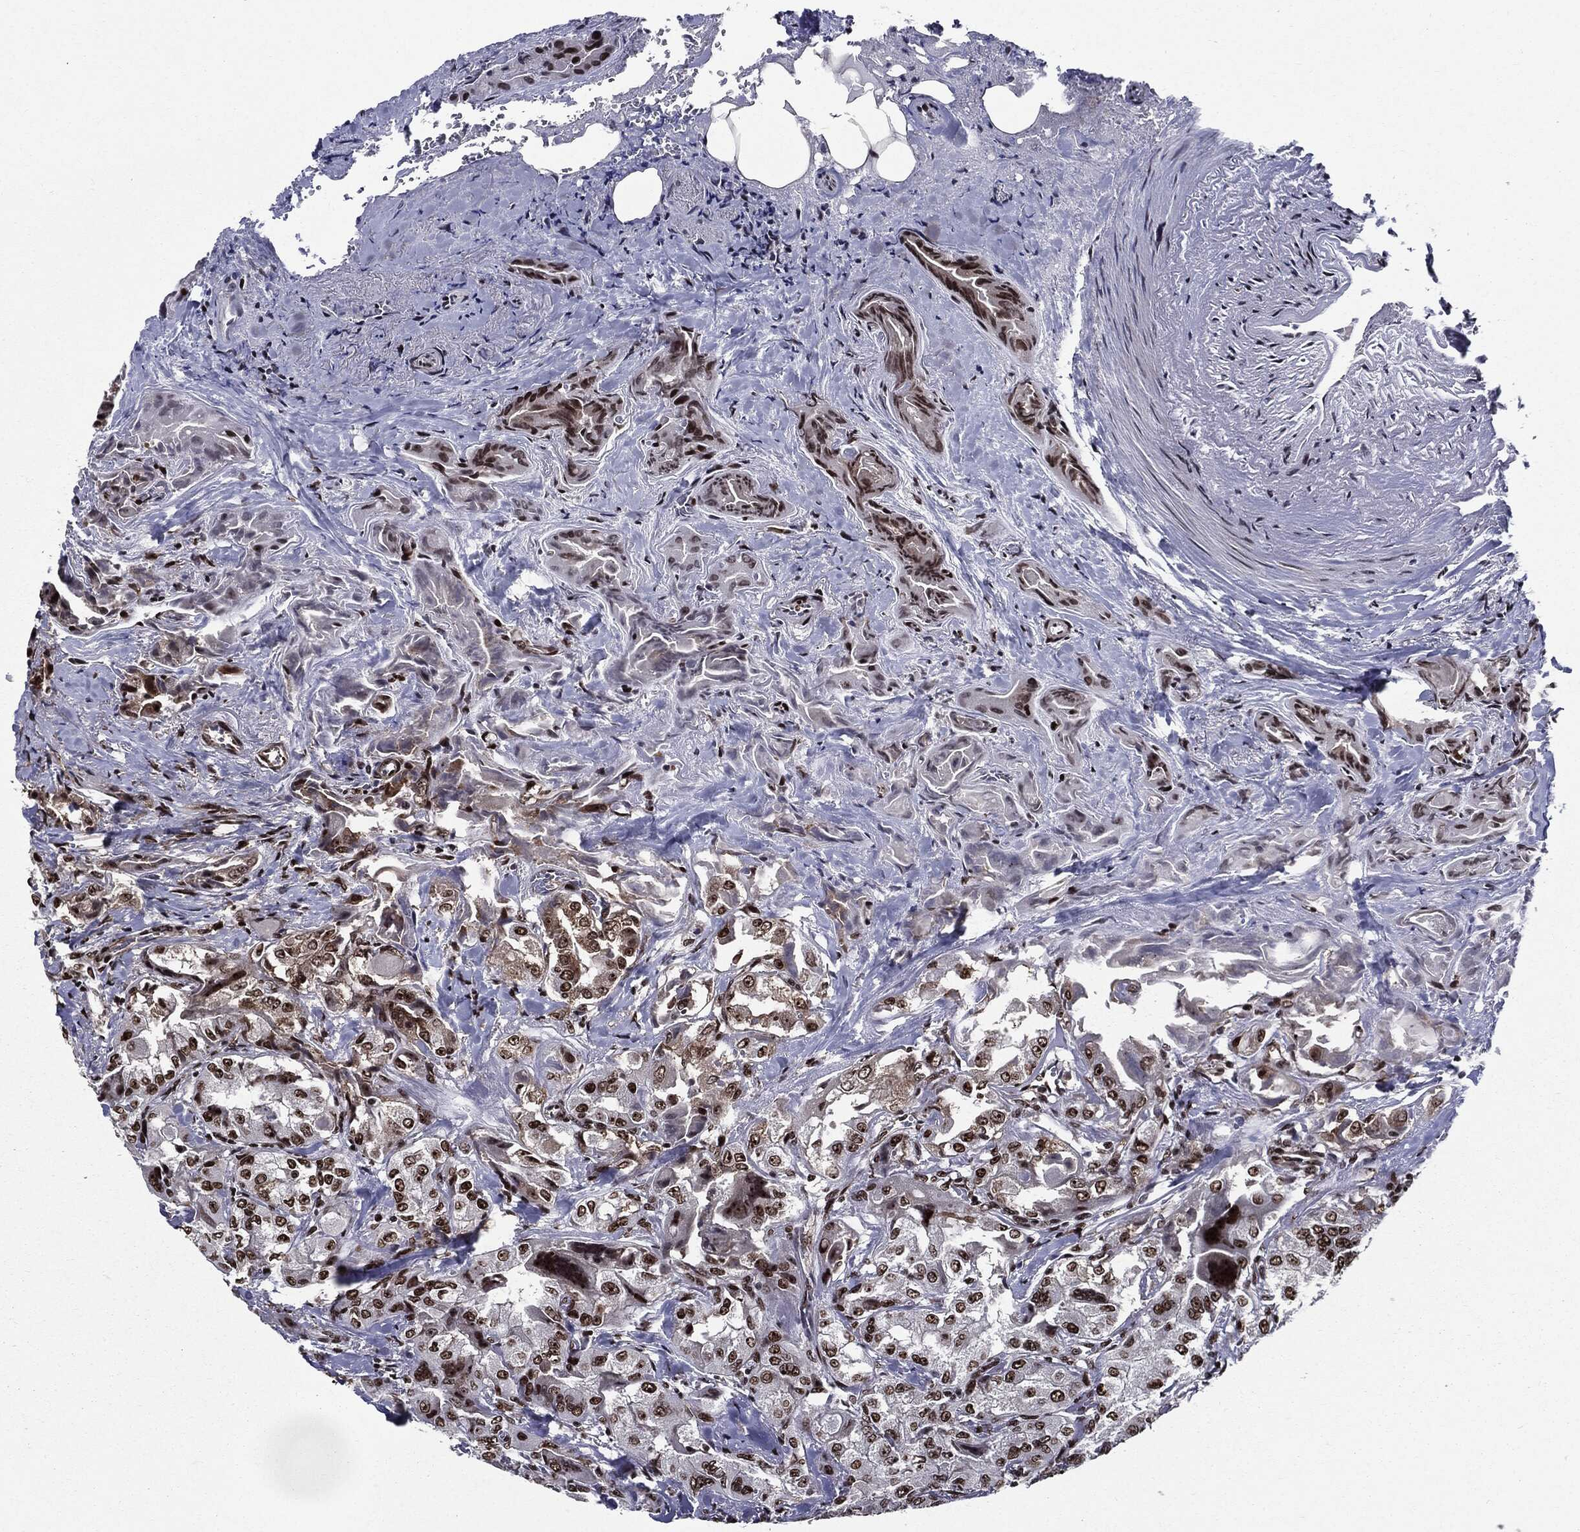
{"staining": {"intensity": "moderate", "quantity": ">75%", "location": "nuclear"}, "tissue": "thyroid cancer", "cell_type": "Tumor cells", "image_type": "cancer", "snomed": [{"axis": "morphology", "description": "Normal tissue, NOS"}, {"axis": "morphology", "description": "Papillary adenocarcinoma, NOS"}, {"axis": "topography", "description": "Thyroid gland"}], "caption": "Thyroid cancer tissue demonstrates moderate nuclear staining in about >75% of tumor cells, visualized by immunohistochemistry.", "gene": "ZFP91", "patient": {"sex": "female", "age": 66}}